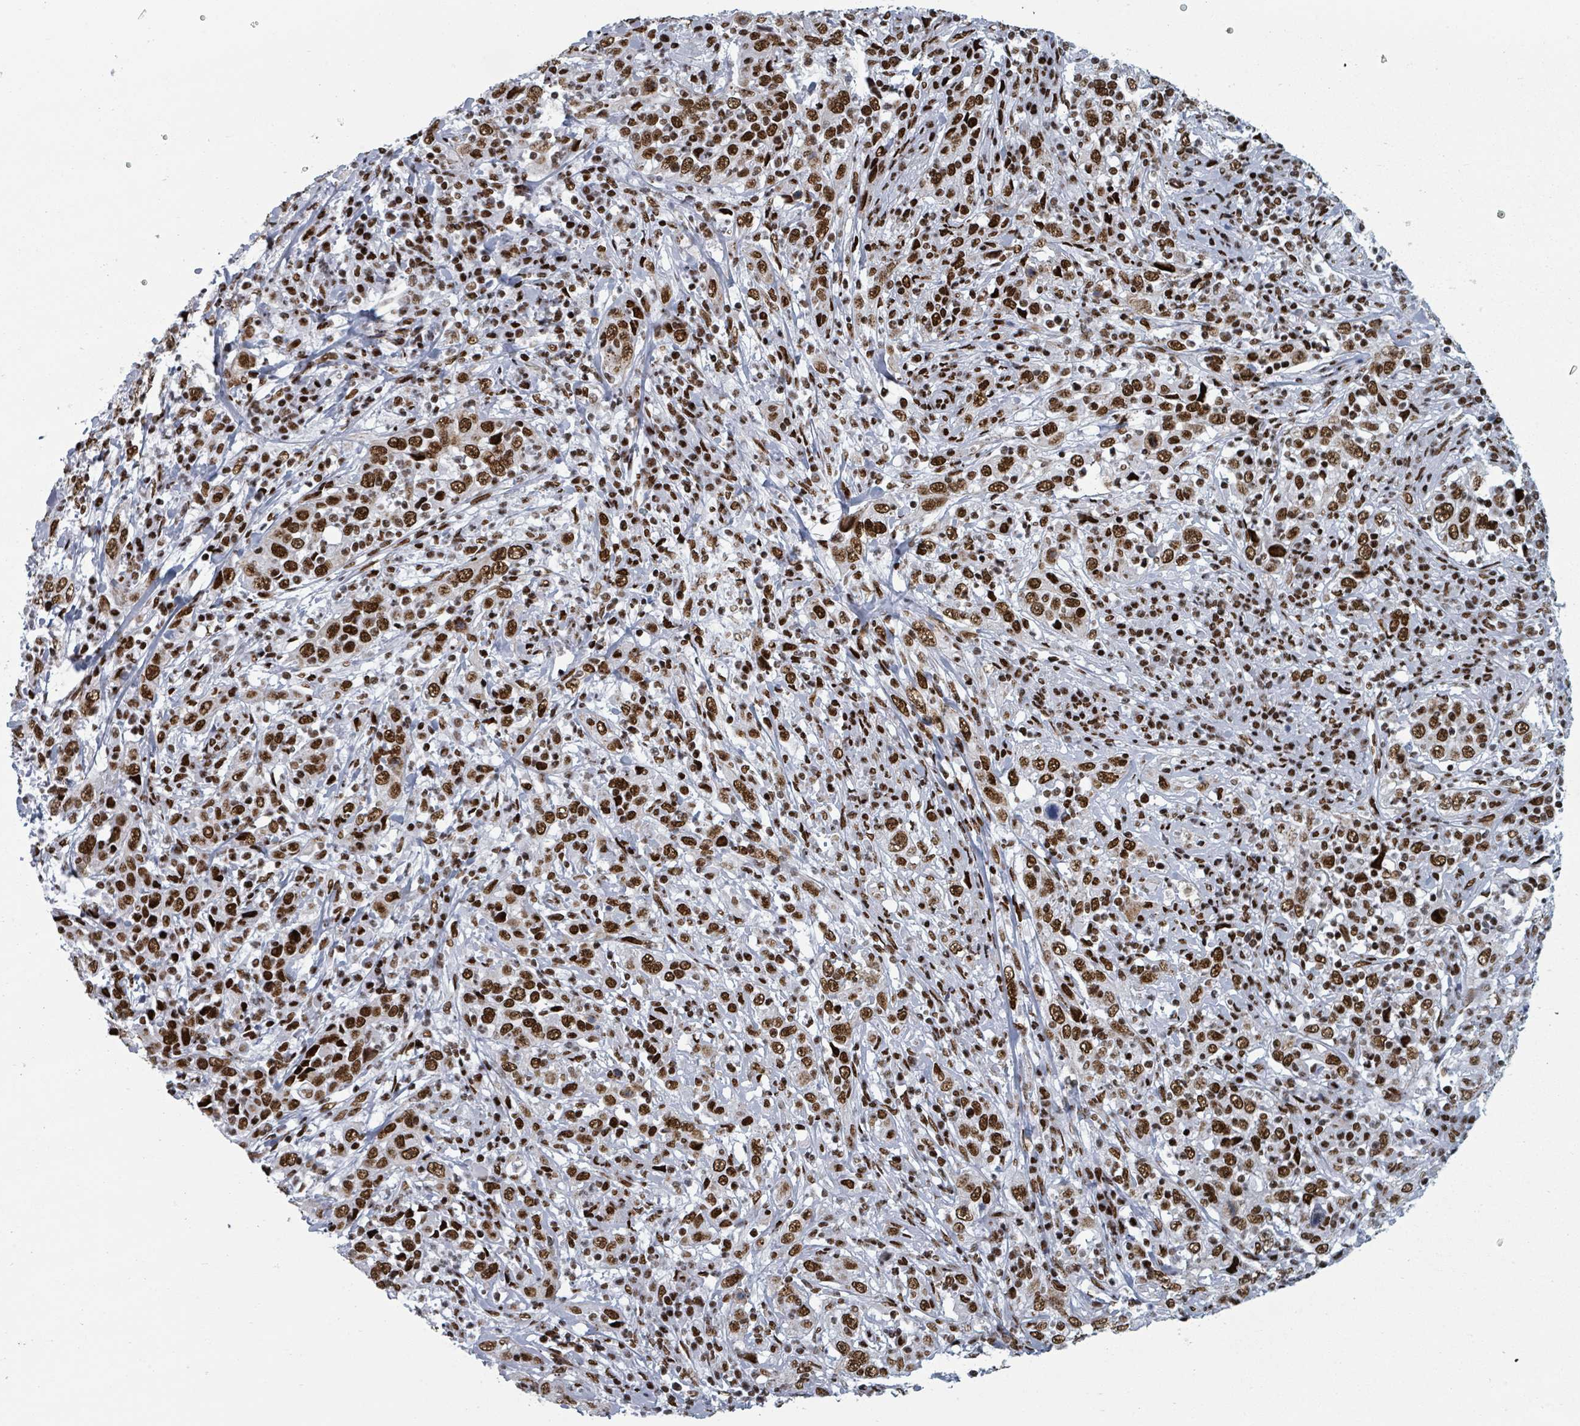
{"staining": {"intensity": "strong", "quantity": ">75%", "location": "nuclear"}, "tissue": "cervical cancer", "cell_type": "Tumor cells", "image_type": "cancer", "snomed": [{"axis": "morphology", "description": "Squamous cell carcinoma, NOS"}, {"axis": "topography", "description": "Cervix"}], "caption": "A high-resolution micrograph shows immunohistochemistry staining of squamous cell carcinoma (cervical), which shows strong nuclear positivity in about >75% of tumor cells.", "gene": "DHX16", "patient": {"sex": "female", "age": 46}}